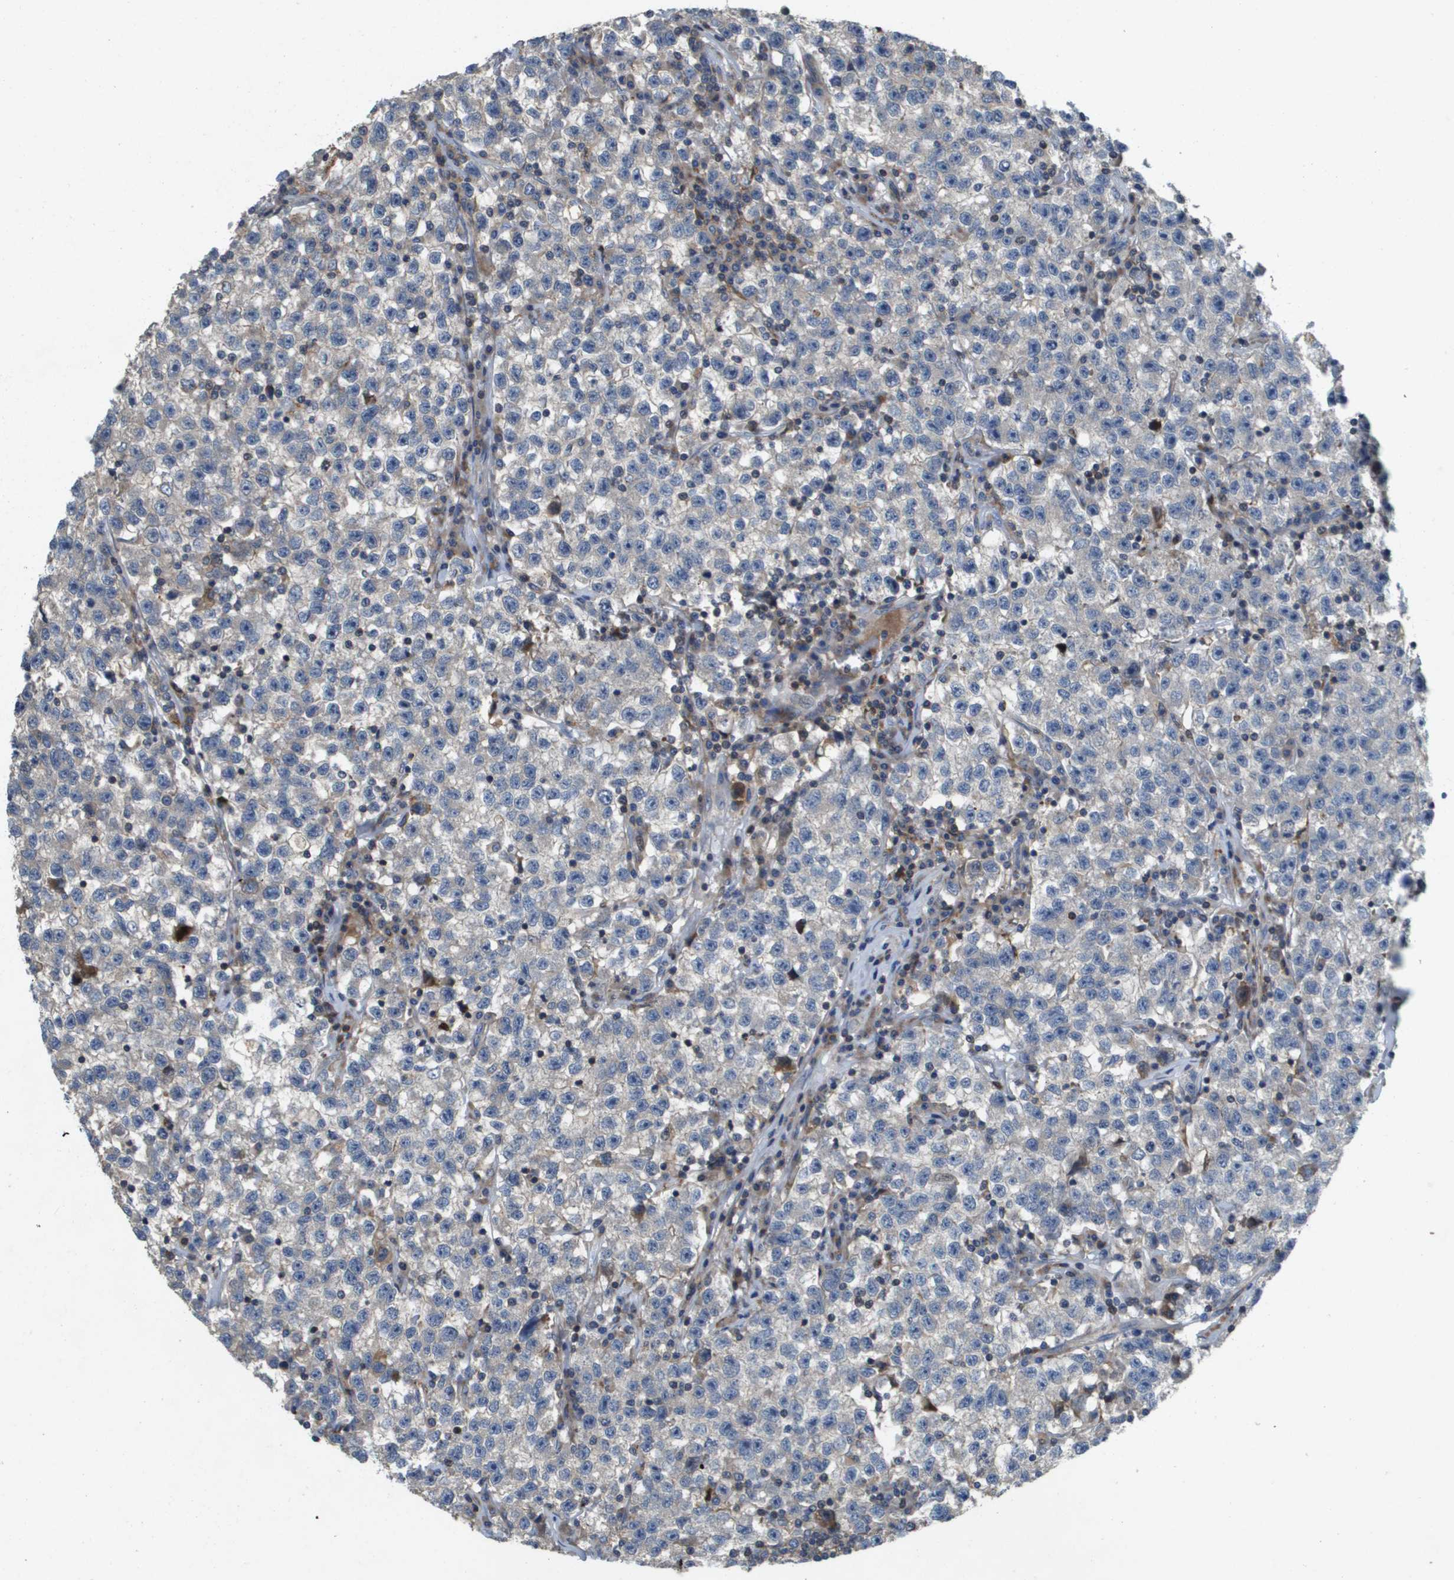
{"staining": {"intensity": "negative", "quantity": "none", "location": "none"}, "tissue": "testis cancer", "cell_type": "Tumor cells", "image_type": "cancer", "snomed": [{"axis": "morphology", "description": "Seminoma, NOS"}, {"axis": "topography", "description": "Testis"}], "caption": "Seminoma (testis) was stained to show a protein in brown. There is no significant staining in tumor cells. (DAB immunohistochemistry (IHC) with hematoxylin counter stain).", "gene": "SCN4B", "patient": {"sex": "male", "age": 22}}